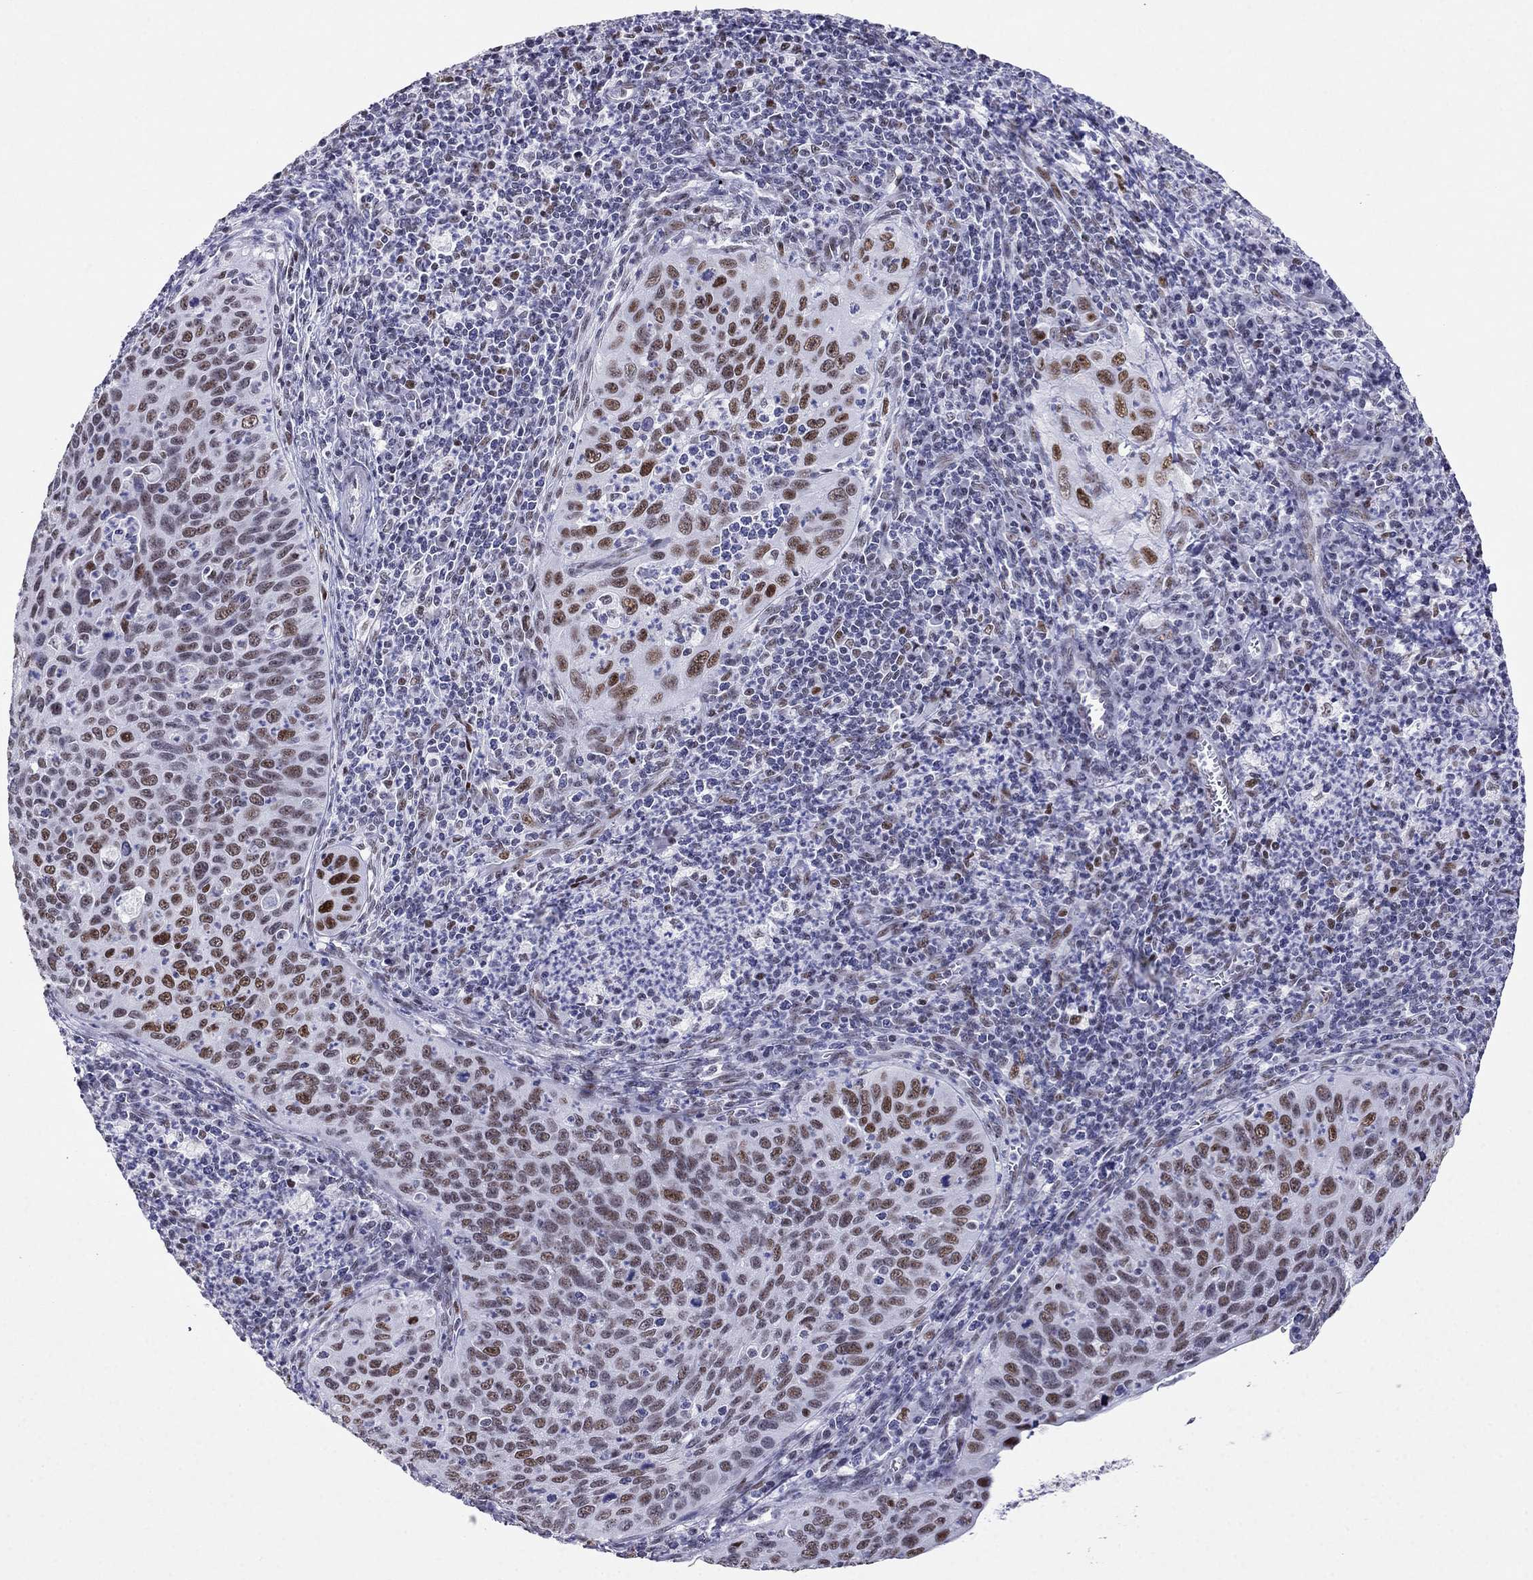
{"staining": {"intensity": "strong", "quantity": "25%-75%", "location": "nuclear"}, "tissue": "cervical cancer", "cell_type": "Tumor cells", "image_type": "cancer", "snomed": [{"axis": "morphology", "description": "Squamous cell carcinoma, NOS"}, {"axis": "topography", "description": "Cervix"}], "caption": "Cervical cancer (squamous cell carcinoma) stained with a brown dye displays strong nuclear positive positivity in about 25%-75% of tumor cells.", "gene": "PPM1G", "patient": {"sex": "female", "age": 26}}